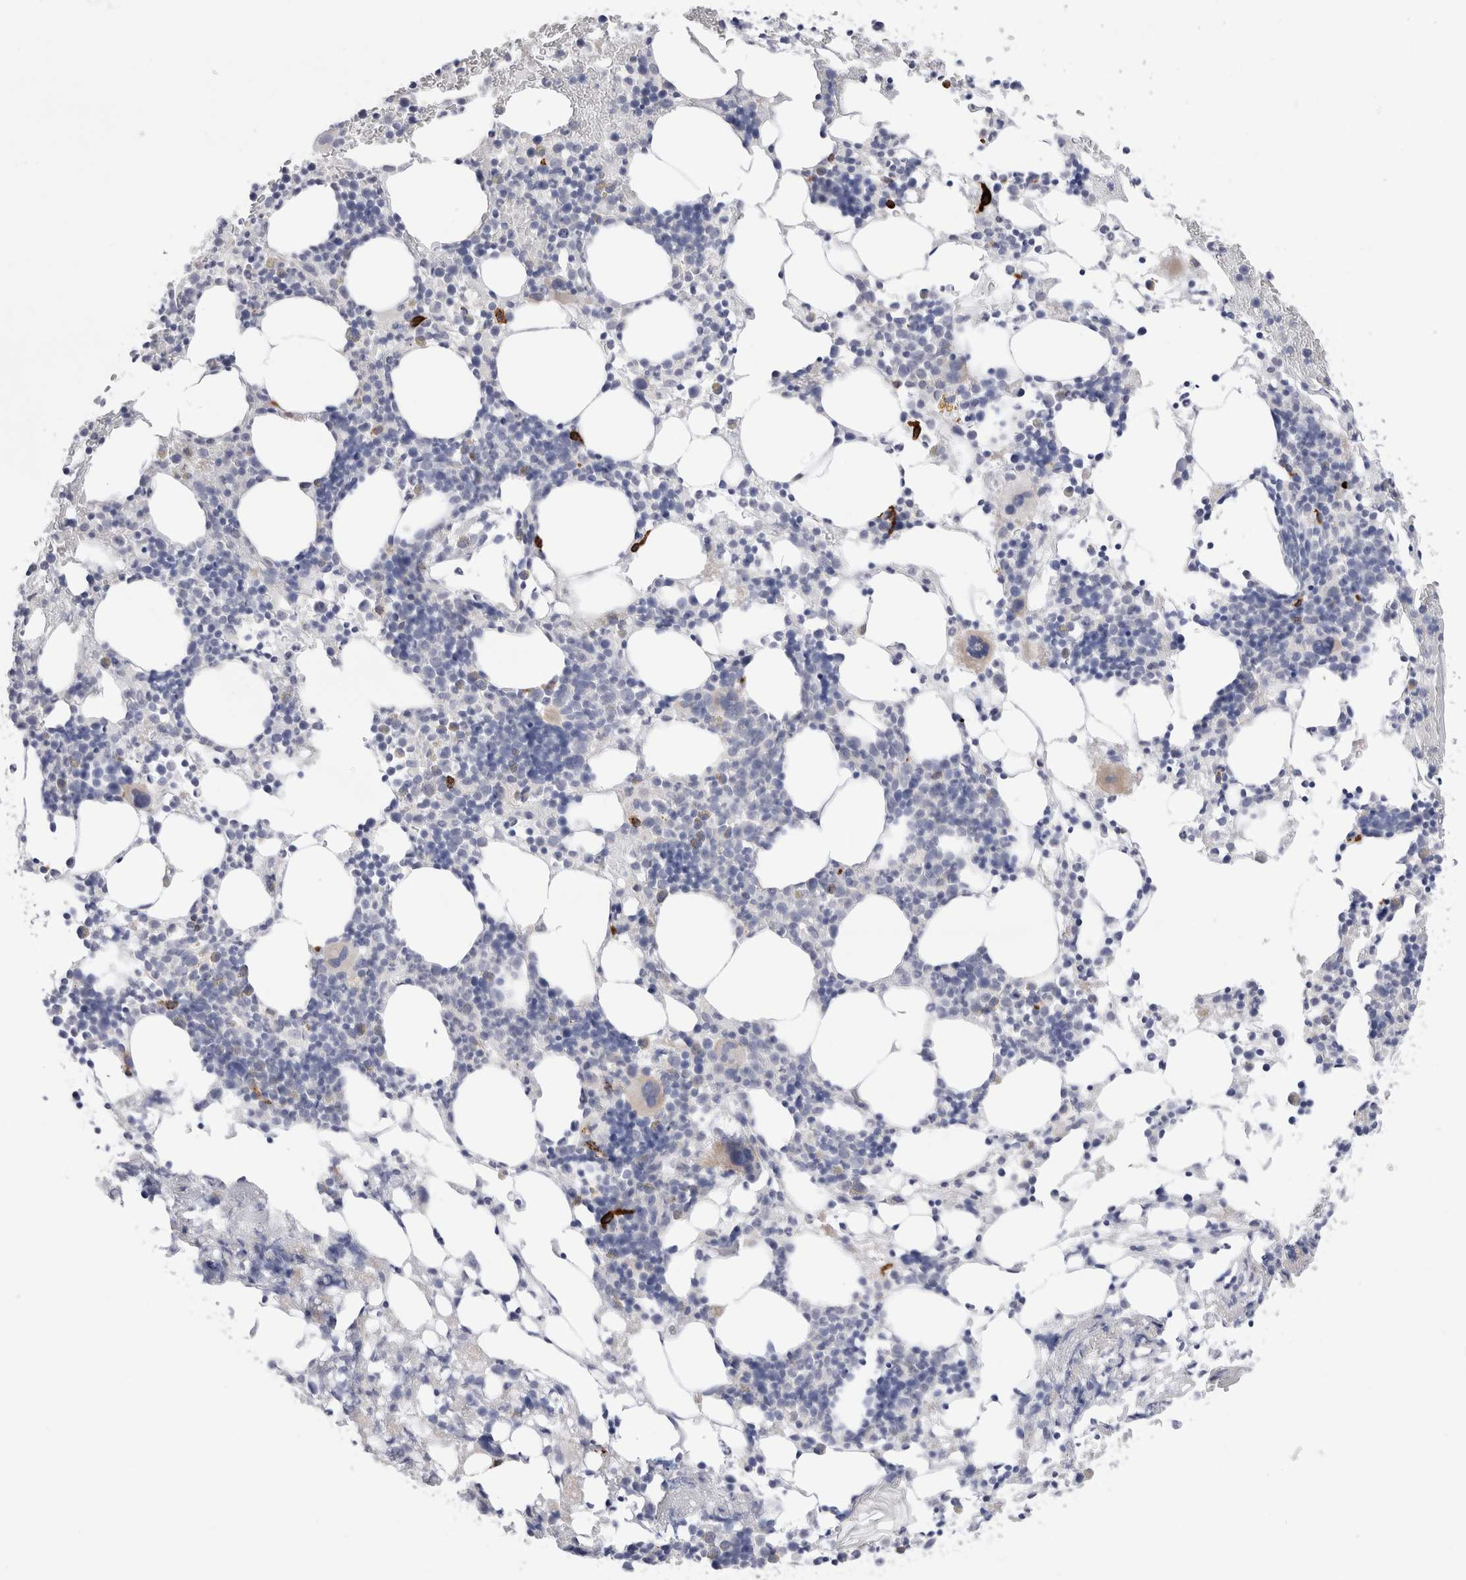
{"staining": {"intensity": "strong", "quantity": "<25%", "location": "cytoplasmic/membranous"}, "tissue": "bone marrow", "cell_type": "Hematopoietic cells", "image_type": "normal", "snomed": [{"axis": "morphology", "description": "Normal tissue, NOS"}, {"axis": "morphology", "description": "Inflammation, NOS"}, {"axis": "topography", "description": "Bone marrow"}], "caption": "Brown immunohistochemical staining in normal human bone marrow exhibits strong cytoplasmic/membranous positivity in about <25% of hematopoietic cells.", "gene": "SPINK2", "patient": {"sex": "male", "age": 44}}